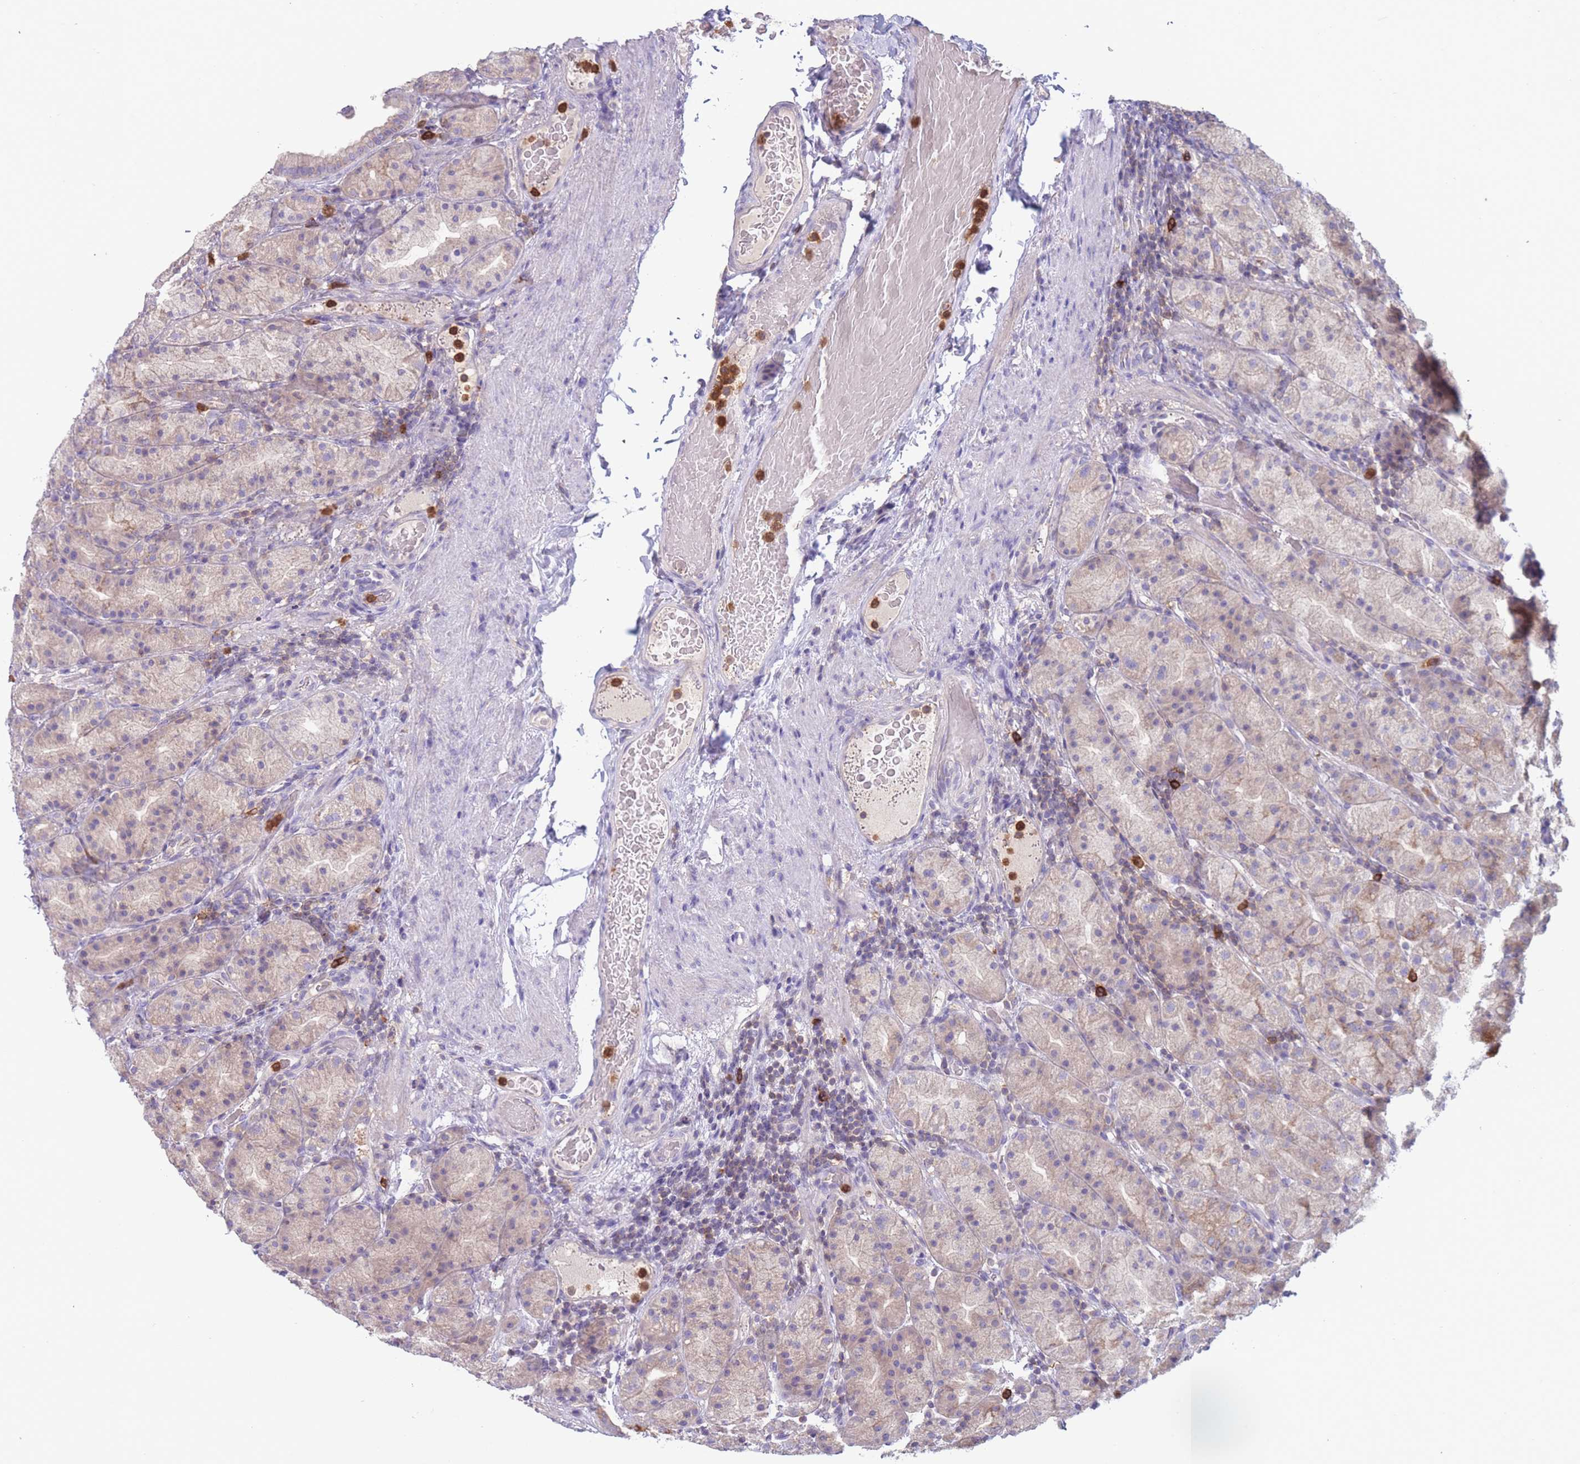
{"staining": {"intensity": "strong", "quantity": "<25%", "location": "cytoplasmic/membranous"}, "tissue": "stomach", "cell_type": "Glandular cells", "image_type": "normal", "snomed": [{"axis": "morphology", "description": "Normal tissue, NOS"}, {"axis": "topography", "description": "Stomach, upper"}, {"axis": "topography", "description": "Stomach"}], "caption": "Strong cytoplasmic/membranous protein positivity is present in approximately <25% of glandular cells in stomach.", "gene": "ST3GAL4", "patient": {"sex": "male", "age": 68}}